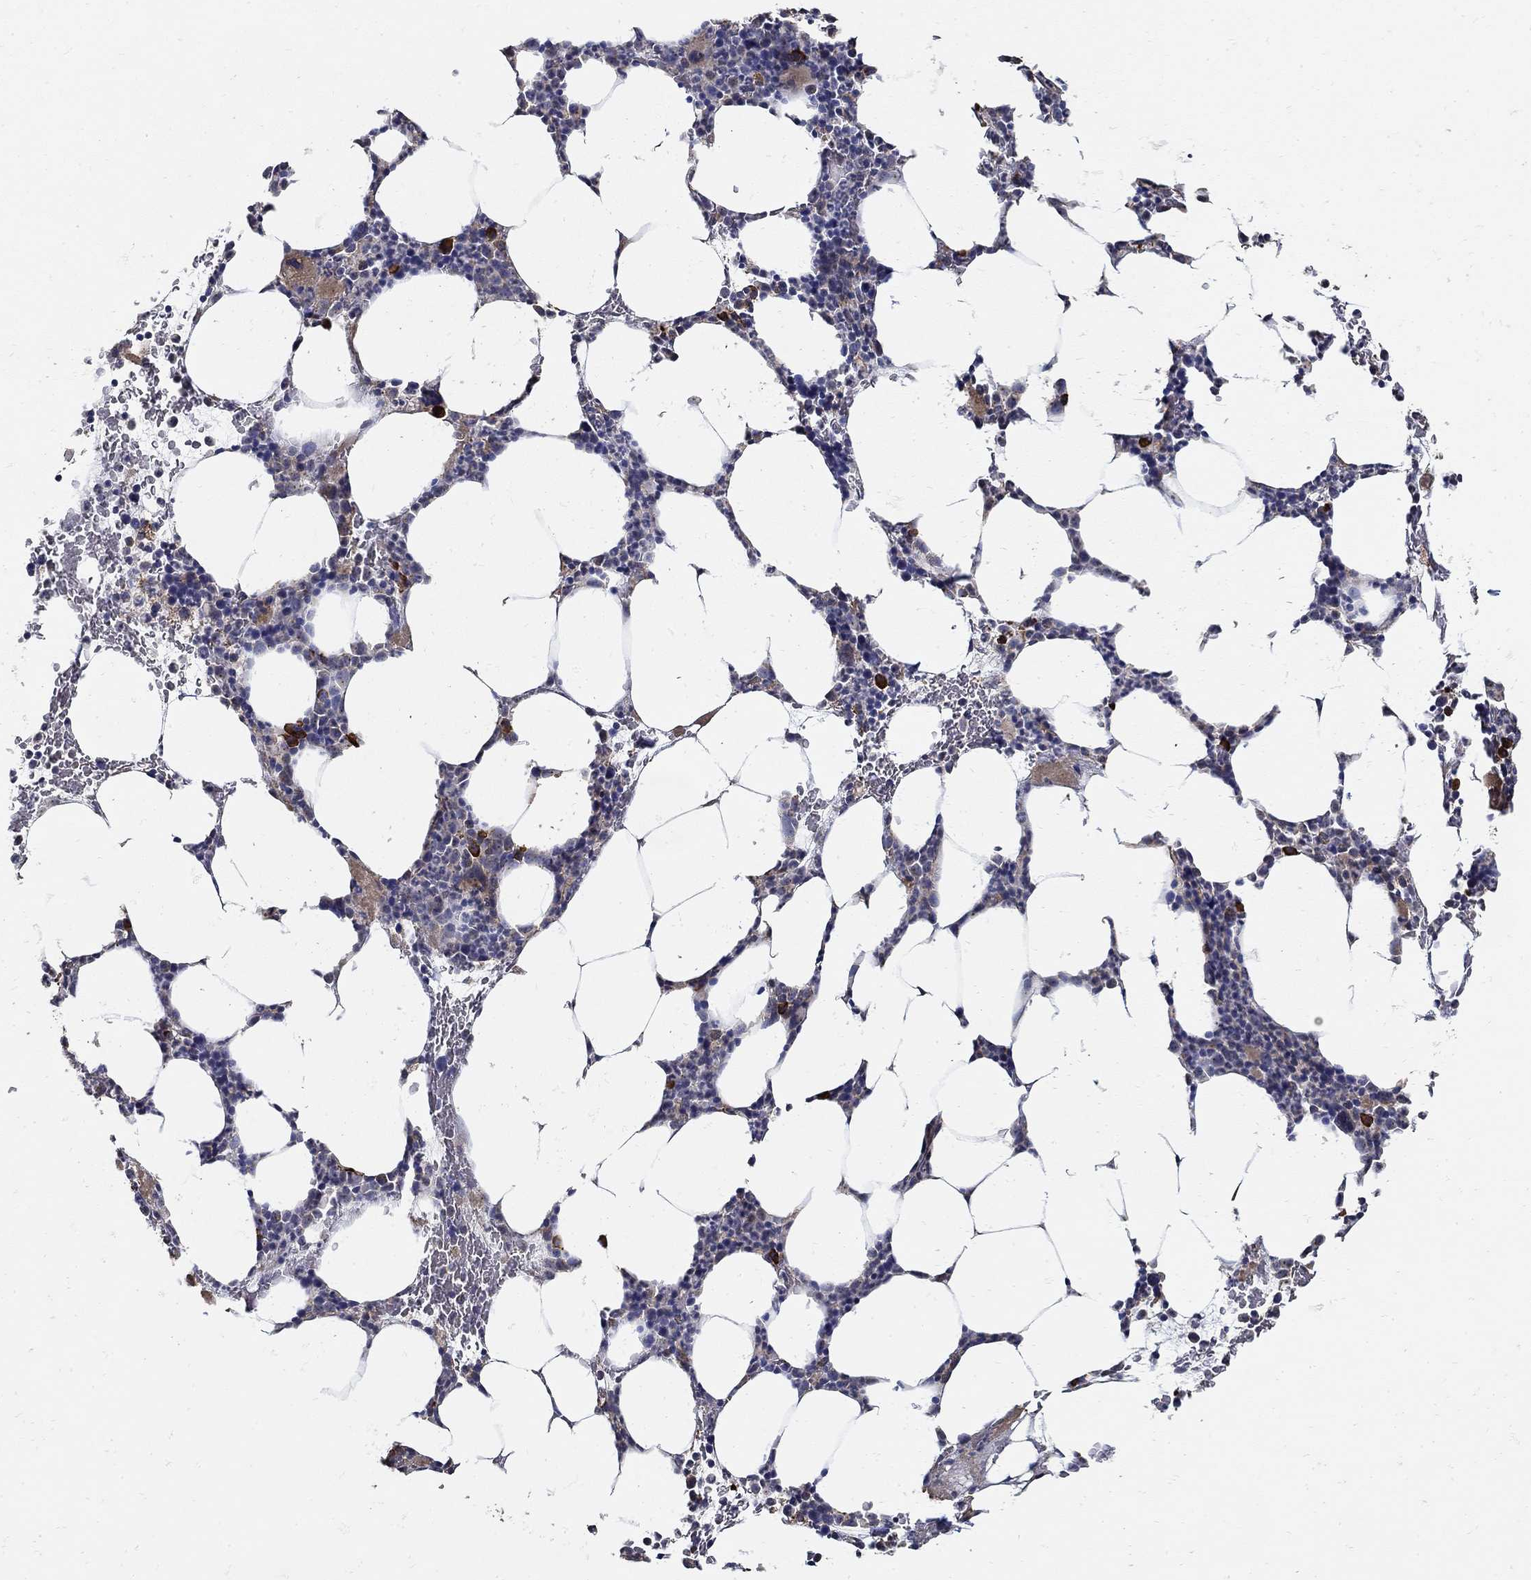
{"staining": {"intensity": "strong", "quantity": "<25%", "location": "cytoplasmic/membranous"}, "tissue": "bone marrow", "cell_type": "Hematopoietic cells", "image_type": "normal", "snomed": [{"axis": "morphology", "description": "Normal tissue, NOS"}, {"axis": "topography", "description": "Bone marrow"}], "caption": "DAB (3,3'-diaminobenzidine) immunohistochemical staining of benign human bone marrow exhibits strong cytoplasmic/membranous protein staining in about <25% of hematopoietic cells. (DAB (3,3'-diaminobenzidine) IHC, brown staining for protein, blue staining for nuclei).", "gene": "EMILIN3", "patient": {"sex": "male", "age": 83}}